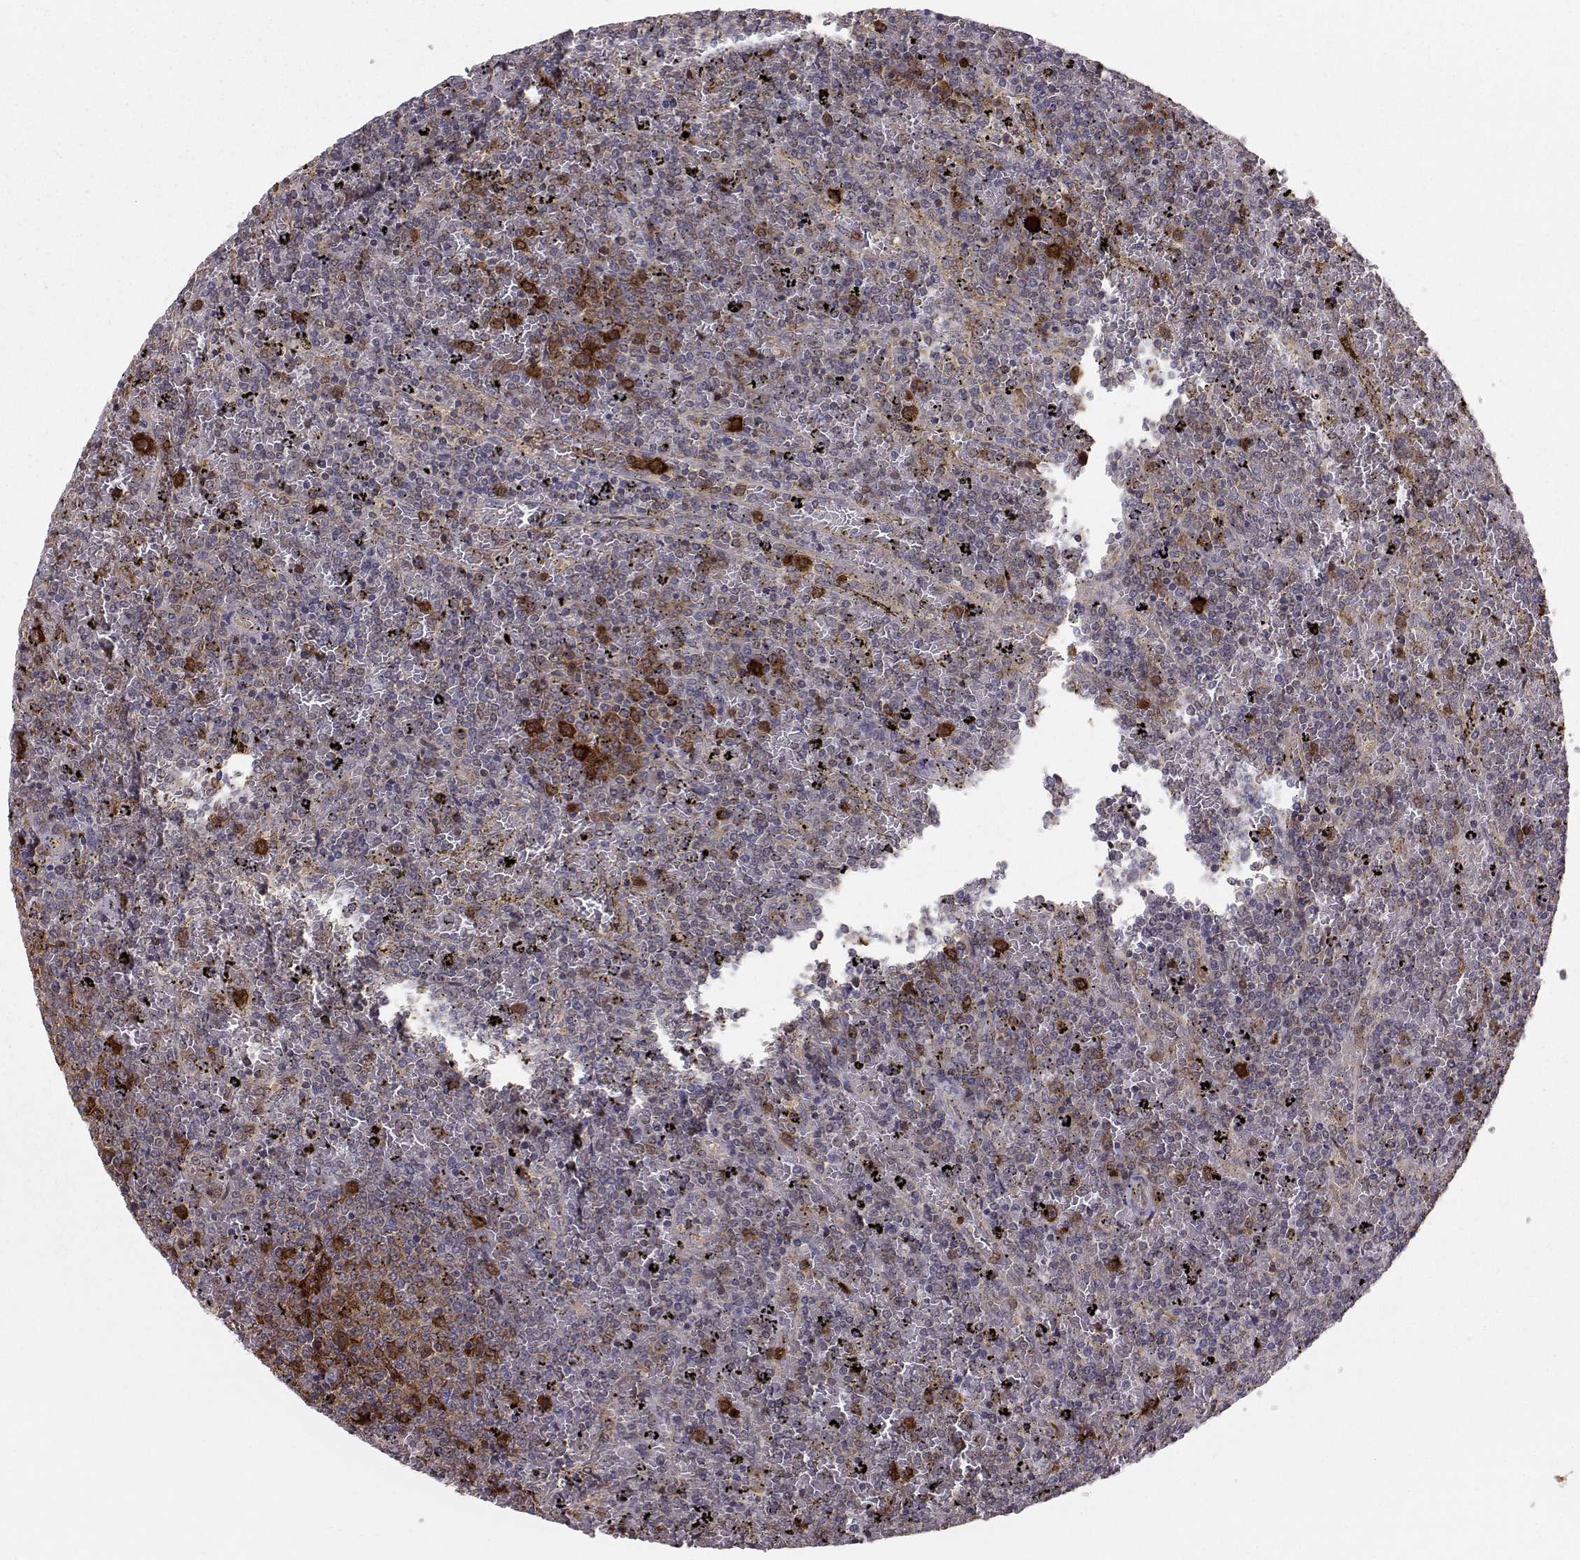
{"staining": {"intensity": "negative", "quantity": "none", "location": "none"}, "tissue": "lymphoma", "cell_type": "Tumor cells", "image_type": "cancer", "snomed": [{"axis": "morphology", "description": "Malignant lymphoma, non-Hodgkin's type, Low grade"}, {"axis": "topography", "description": "Spleen"}], "caption": "Tumor cells show no significant protein expression in low-grade malignant lymphoma, non-Hodgkin's type.", "gene": "HSP90AB1", "patient": {"sex": "female", "age": 77}}